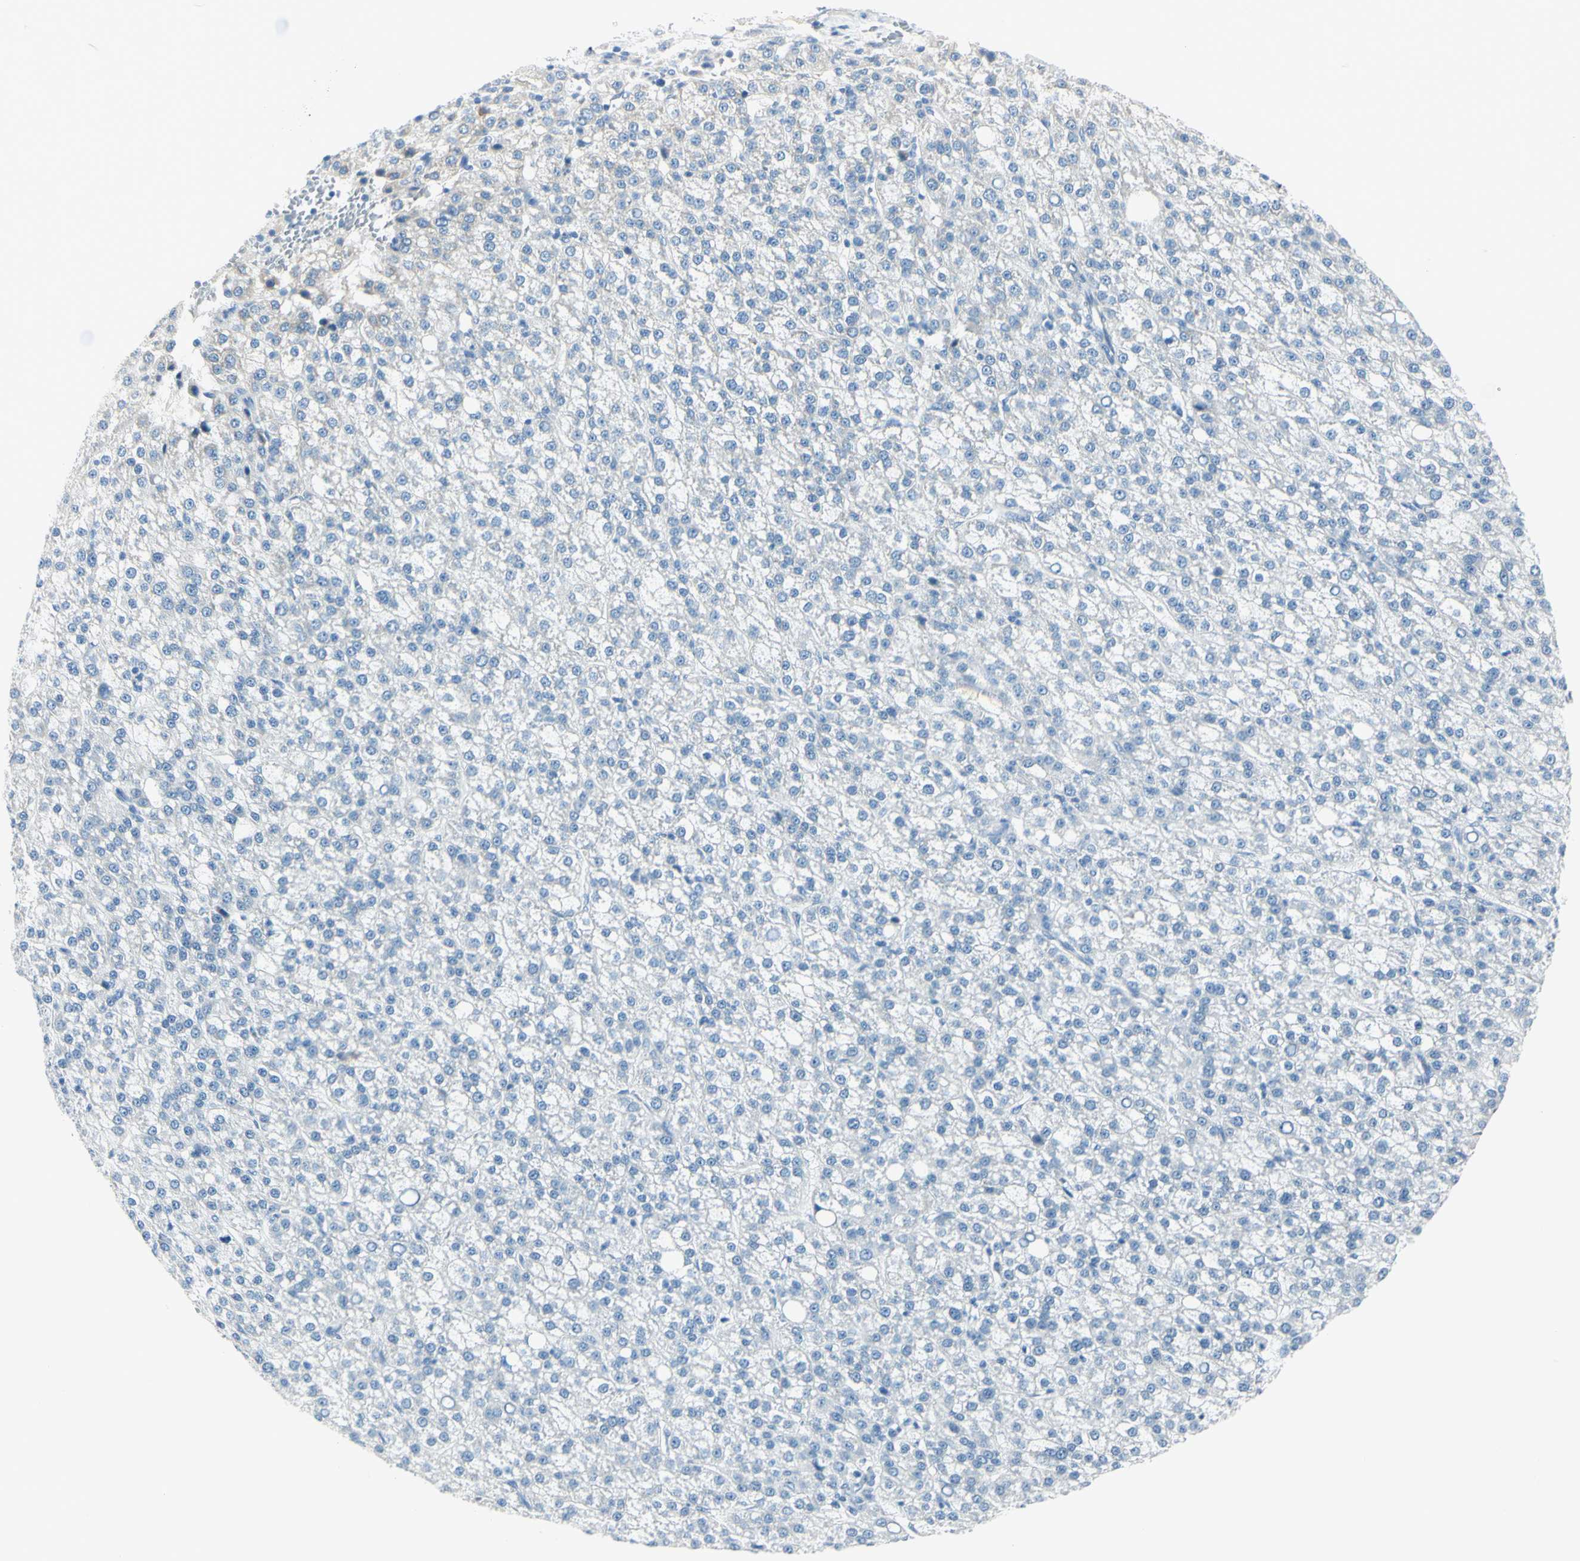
{"staining": {"intensity": "negative", "quantity": "none", "location": "none"}, "tissue": "liver cancer", "cell_type": "Tumor cells", "image_type": "cancer", "snomed": [{"axis": "morphology", "description": "Carcinoma, Hepatocellular, NOS"}, {"axis": "topography", "description": "Liver"}], "caption": "Immunohistochemistry (IHC) histopathology image of neoplastic tissue: human liver cancer (hepatocellular carcinoma) stained with DAB (3,3'-diaminobenzidine) demonstrates no significant protein expression in tumor cells.", "gene": "DLG4", "patient": {"sex": "female", "age": 58}}